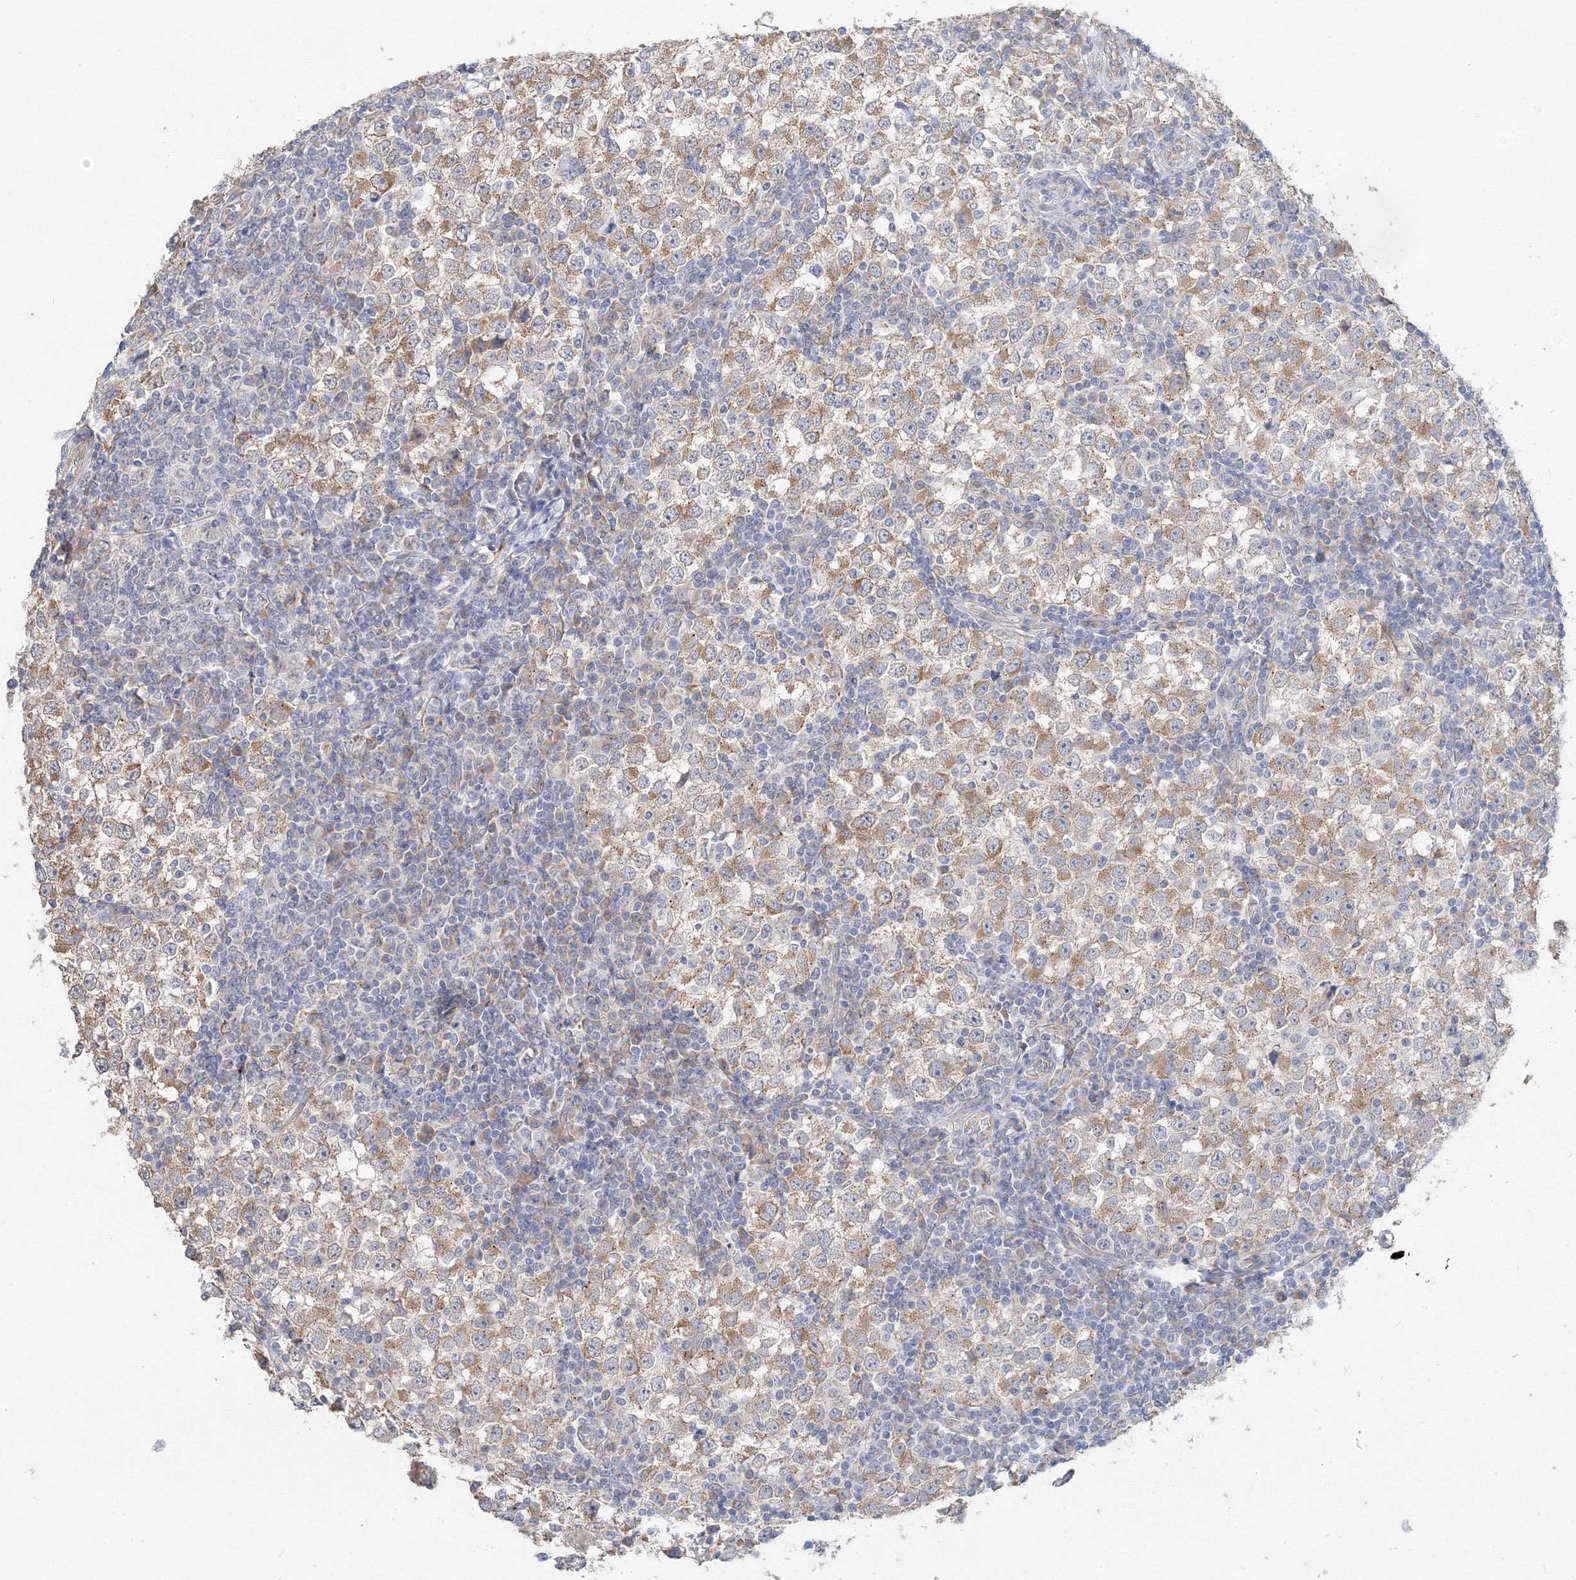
{"staining": {"intensity": "moderate", "quantity": "25%-75%", "location": "cytoplasmic/membranous"}, "tissue": "testis cancer", "cell_type": "Tumor cells", "image_type": "cancer", "snomed": [{"axis": "morphology", "description": "Seminoma, NOS"}, {"axis": "topography", "description": "Testis"}], "caption": "This image exhibits testis cancer (seminoma) stained with immunohistochemistry to label a protein in brown. The cytoplasmic/membranous of tumor cells show moderate positivity for the protein. Nuclei are counter-stained blue.", "gene": "DHRS12", "patient": {"sex": "male", "age": 65}}